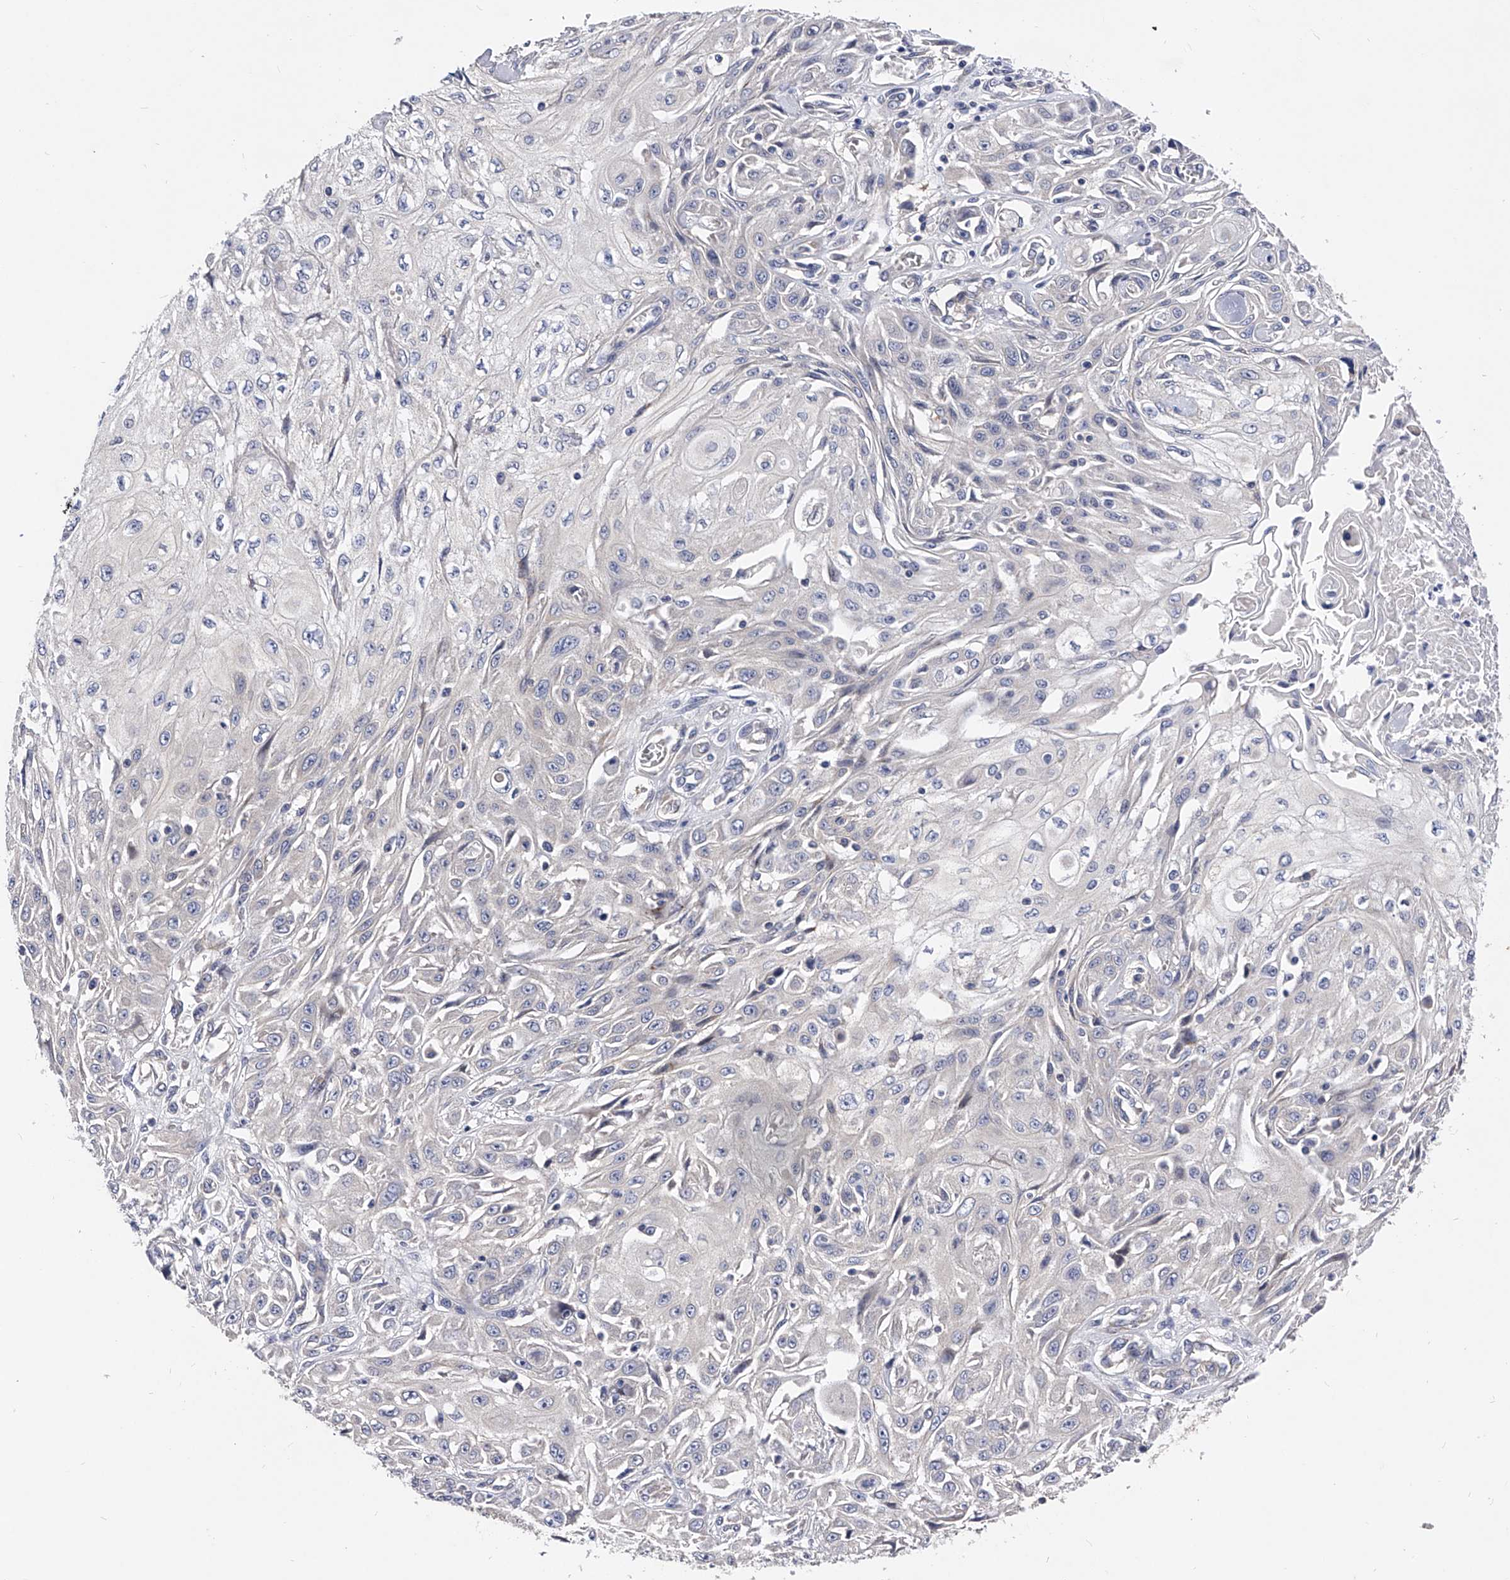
{"staining": {"intensity": "negative", "quantity": "none", "location": "none"}, "tissue": "skin cancer", "cell_type": "Tumor cells", "image_type": "cancer", "snomed": [{"axis": "morphology", "description": "Squamous cell carcinoma, NOS"}, {"axis": "morphology", "description": "Squamous cell carcinoma, metastatic, NOS"}, {"axis": "topography", "description": "Skin"}, {"axis": "topography", "description": "Lymph node"}], "caption": "Tumor cells show no significant protein staining in skin cancer.", "gene": "PPP5C", "patient": {"sex": "male", "age": 75}}